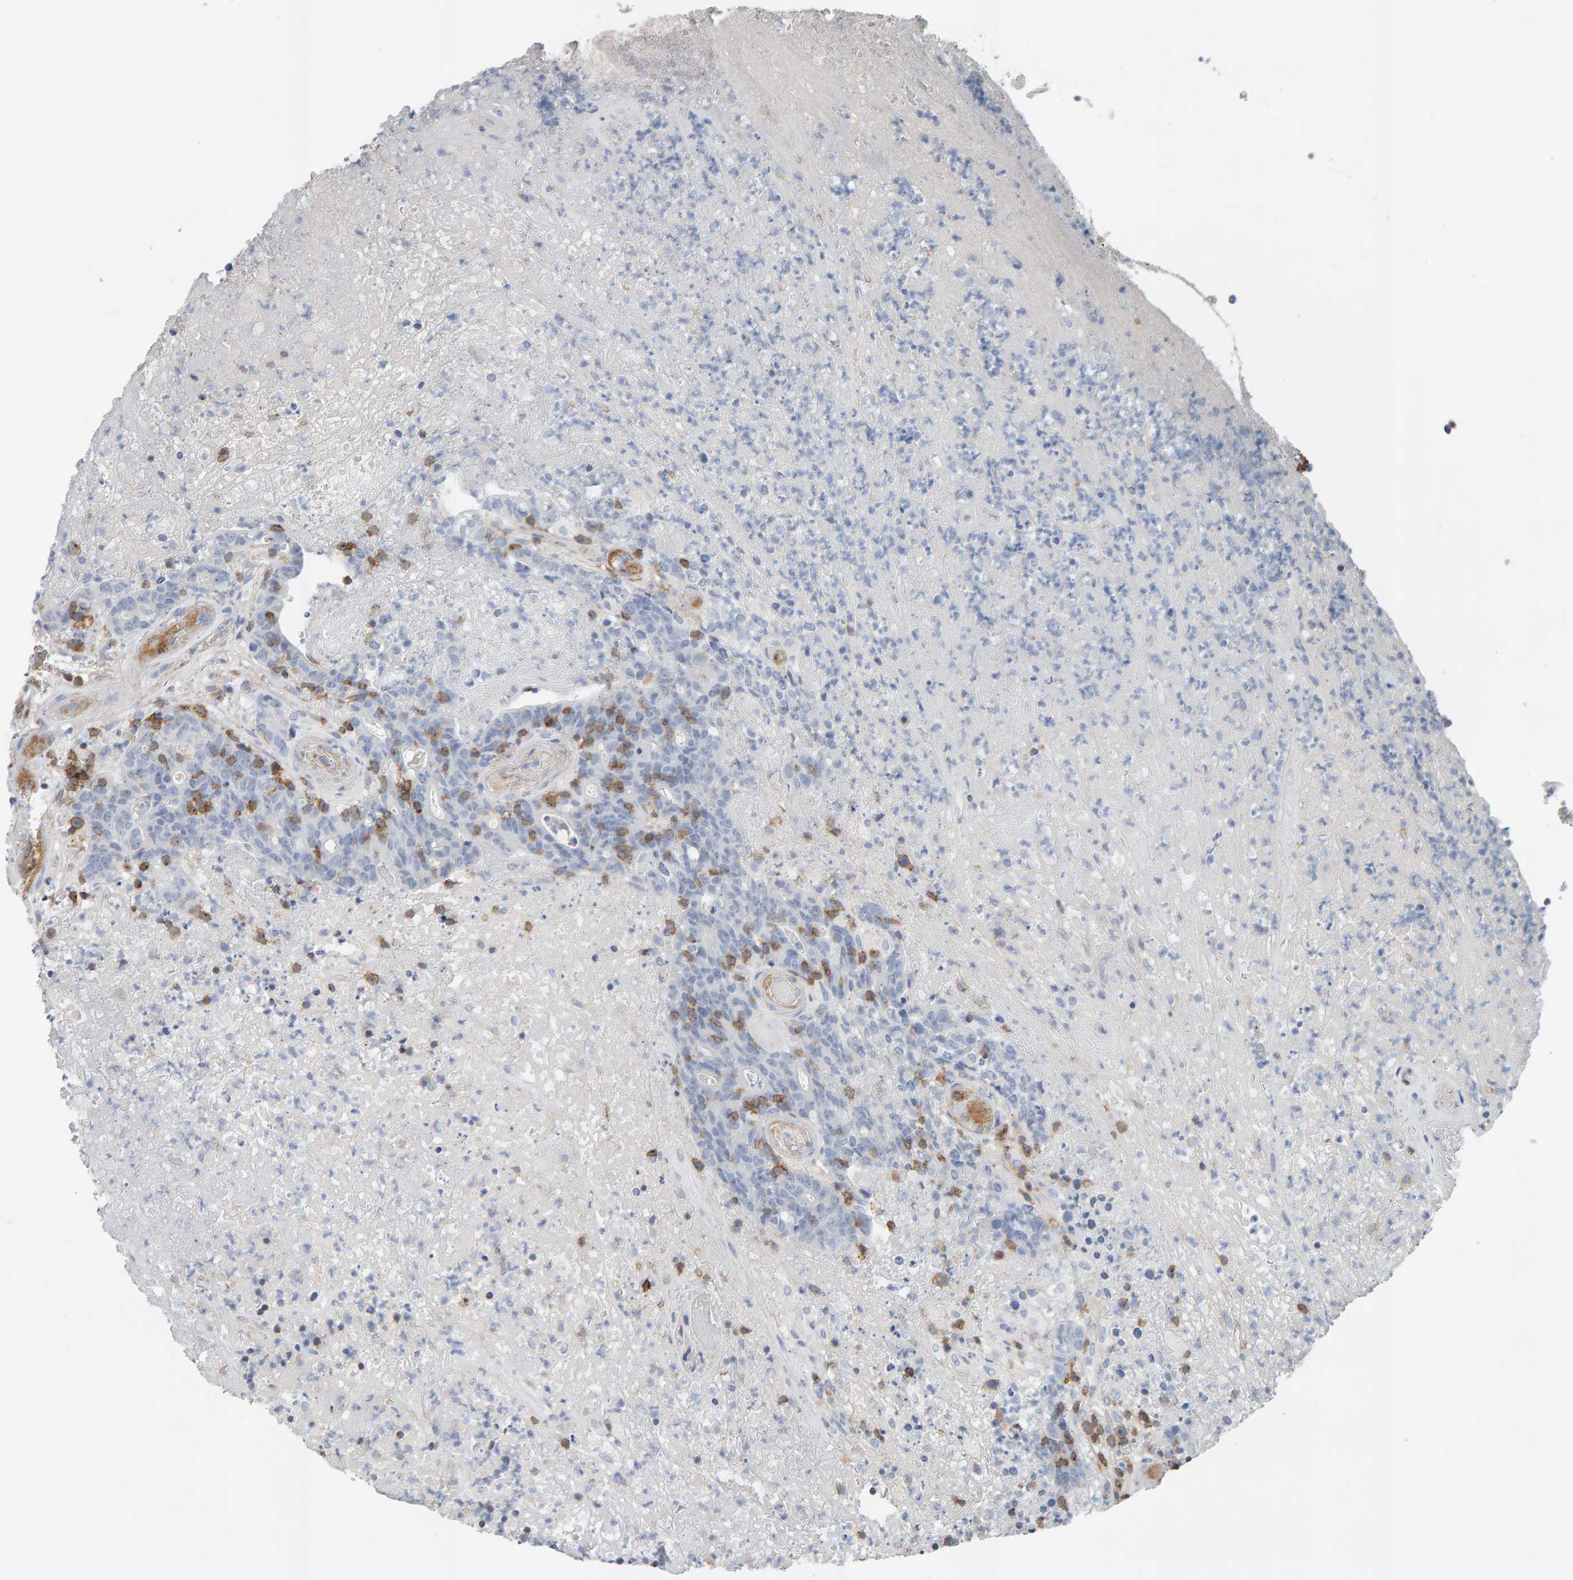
{"staining": {"intensity": "negative", "quantity": "none", "location": "none"}, "tissue": "colorectal cancer", "cell_type": "Tumor cells", "image_type": "cancer", "snomed": [{"axis": "morphology", "description": "Normal tissue, NOS"}, {"axis": "morphology", "description": "Adenocarcinoma, NOS"}, {"axis": "topography", "description": "Colon"}], "caption": "IHC micrograph of neoplastic tissue: adenocarcinoma (colorectal) stained with DAB reveals no significant protein positivity in tumor cells.", "gene": "FYN", "patient": {"sex": "female", "age": 75}}